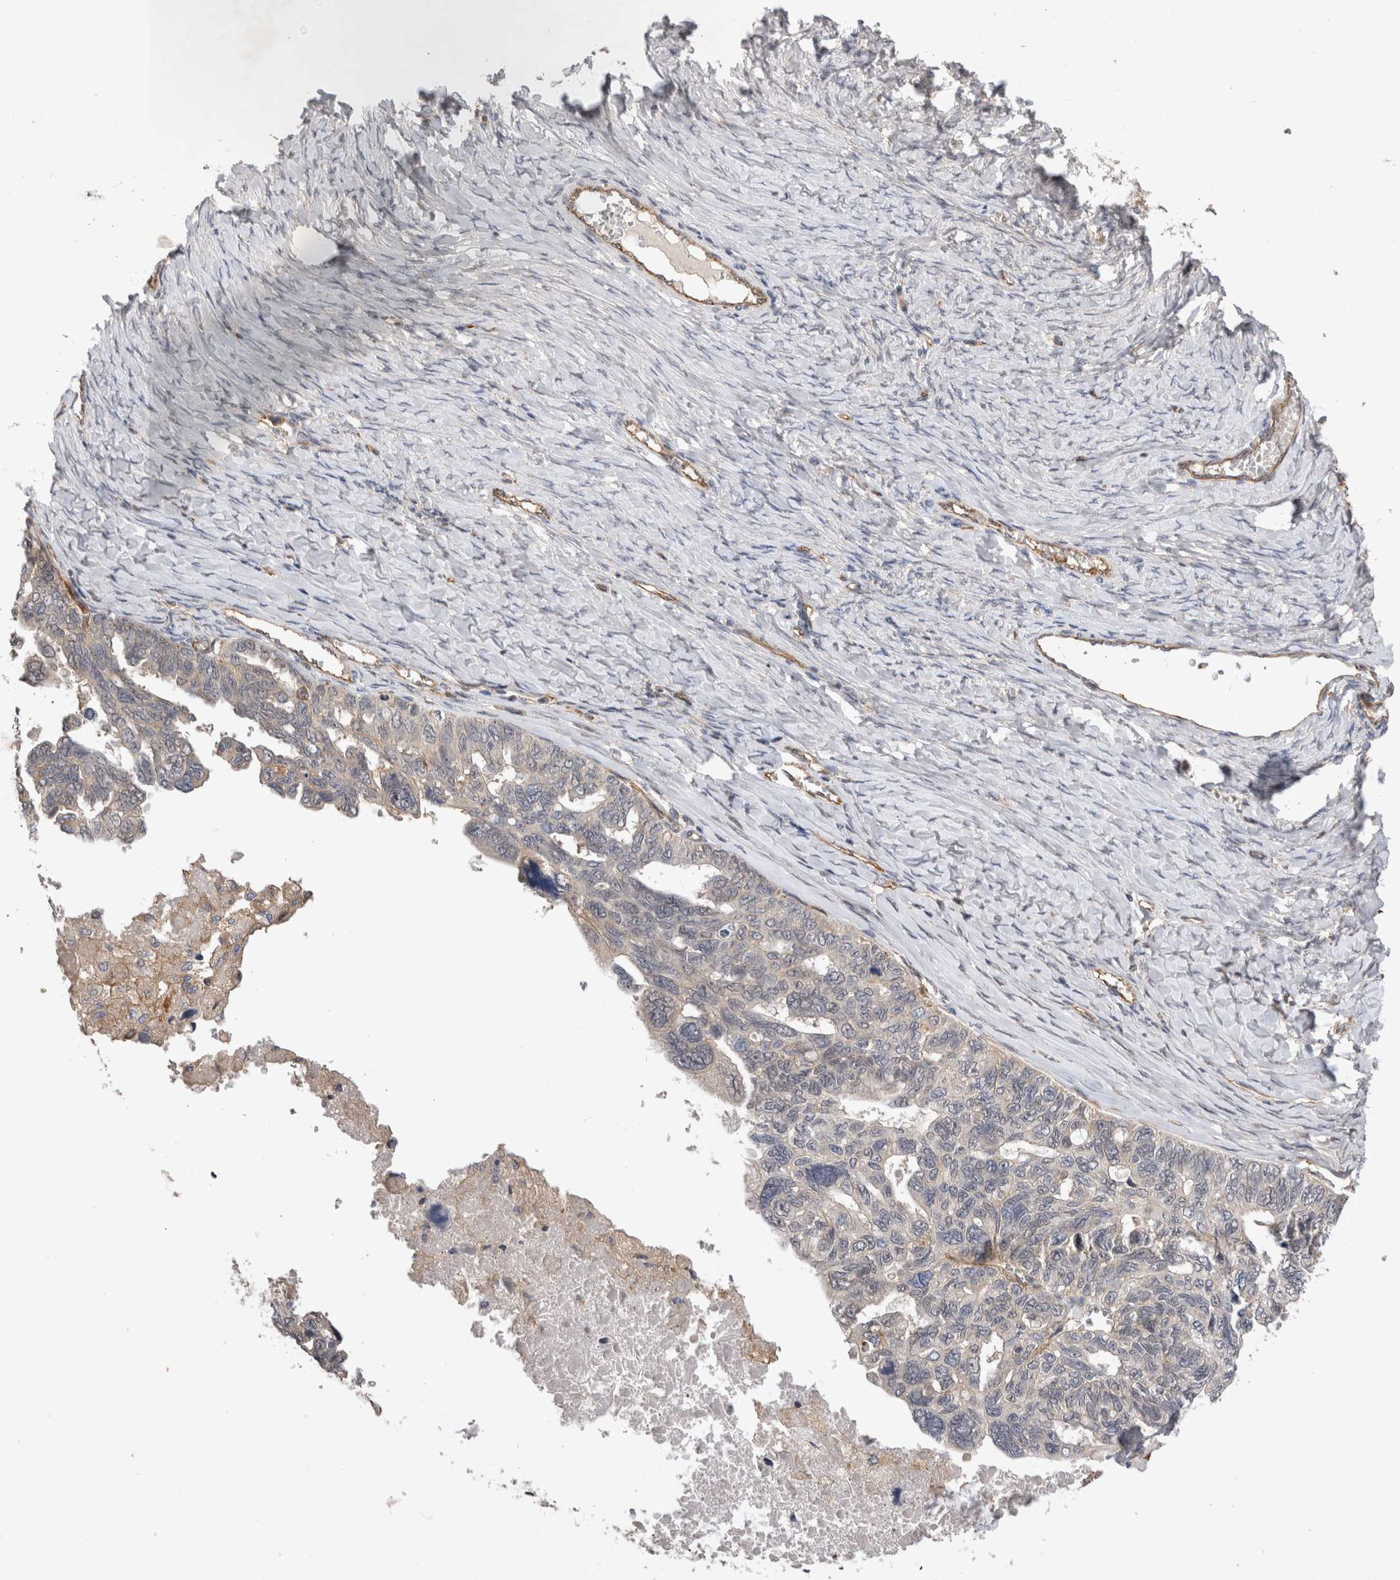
{"staining": {"intensity": "weak", "quantity": "<25%", "location": "cytoplasmic/membranous"}, "tissue": "ovarian cancer", "cell_type": "Tumor cells", "image_type": "cancer", "snomed": [{"axis": "morphology", "description": "Cystadenocarcinoma, serous, NOS"}, {"axis": "topography", "description": "Ovary"}], "caption": "Ovarian cancer (serous cystadenocarcinoma) was stained to show a protein in brown. There is no significant positivity in tumor cells.", "gene": "BNIP2", "patient": {"sex": "female", "age": 79}}